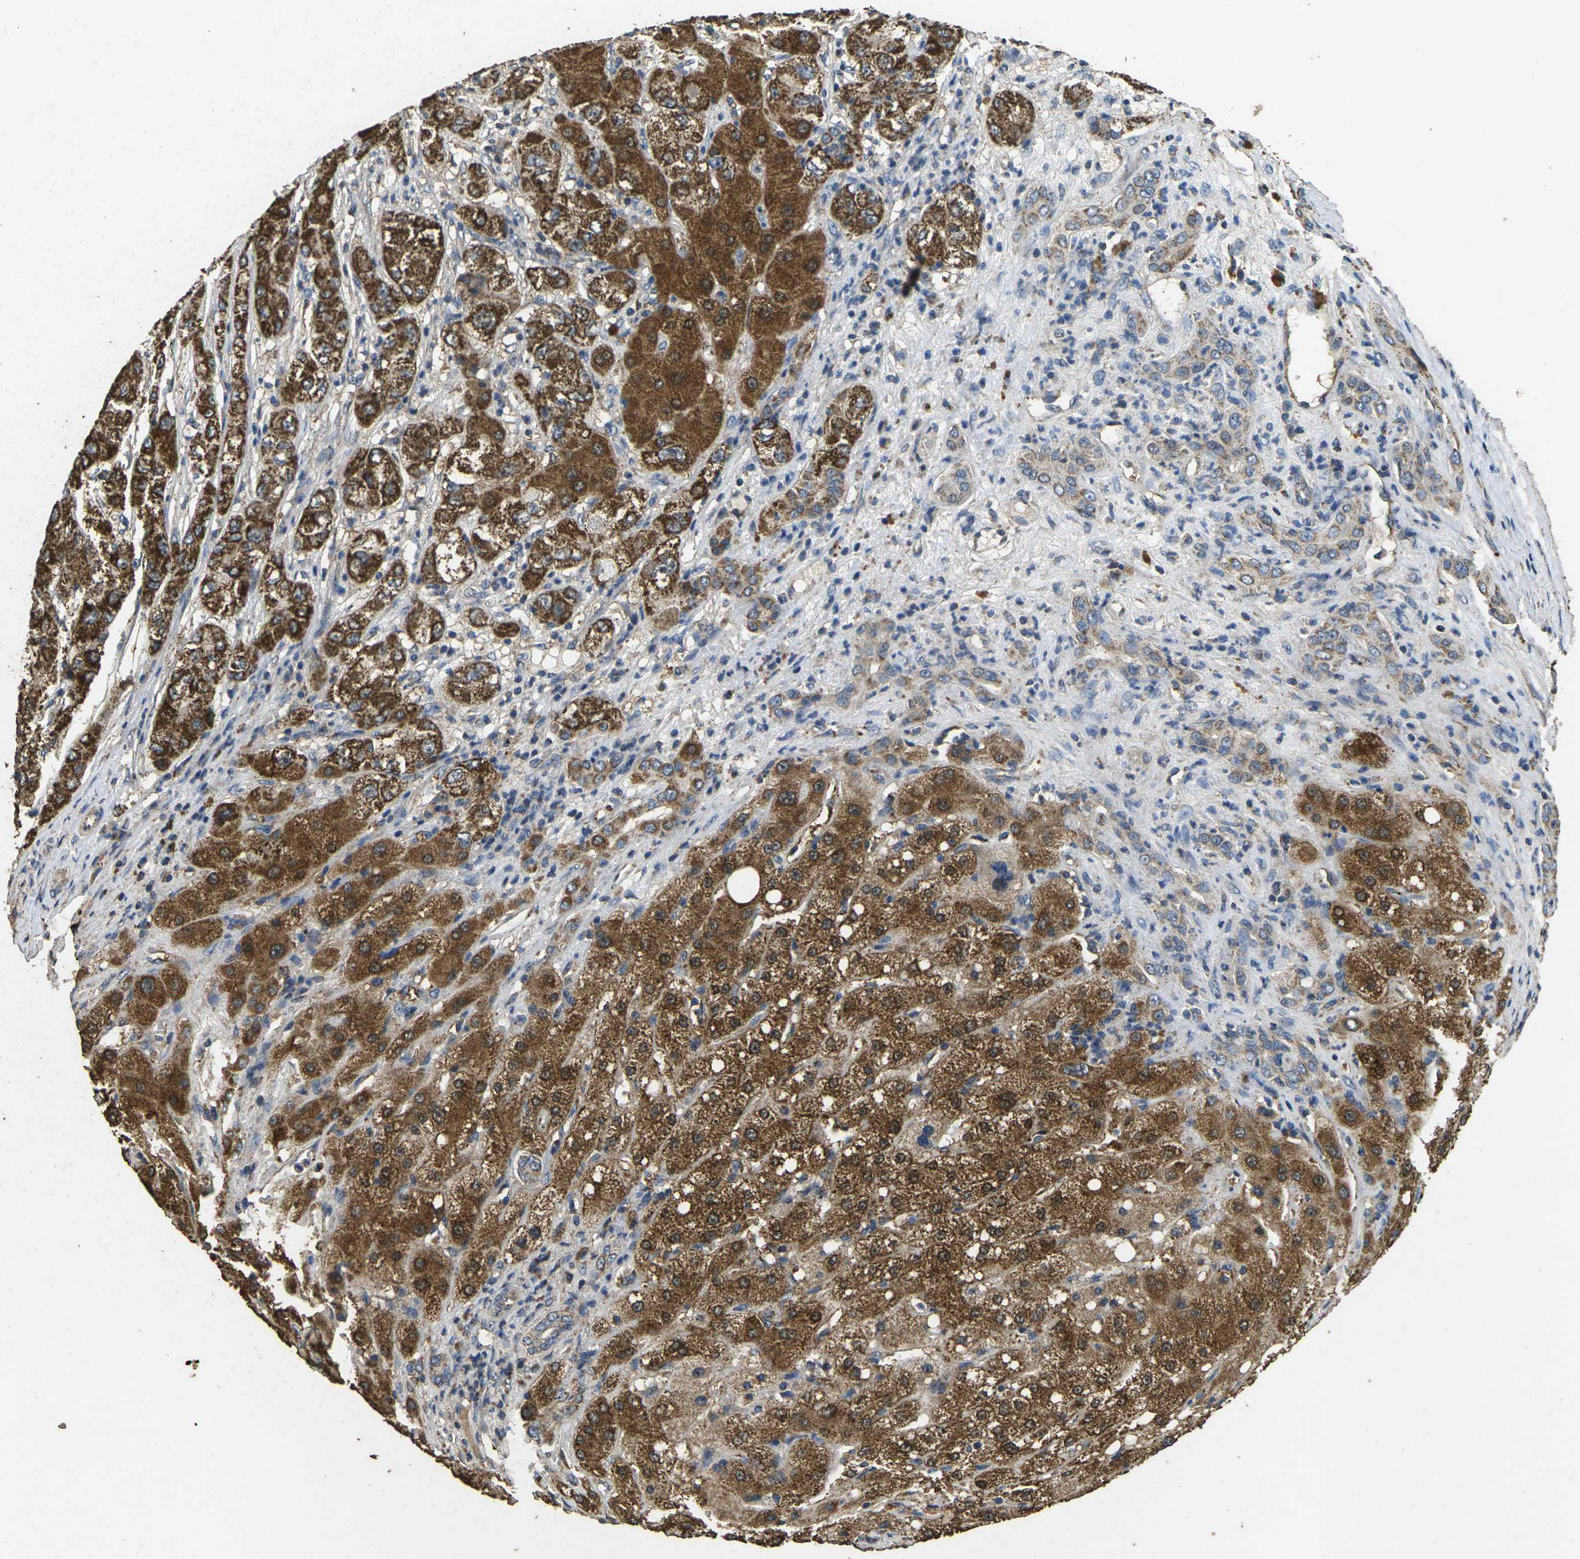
{"staining": {"intensity": "moderate", "quantity": ">75%", "location": "cytoplasmic/membranous"}, "tissue": "liver cancer", "cell_type": "Tumor cells", "image_type": "cancer", "snomed": [{"axis": "morphology", "description": "Carcinoma, Hepatocellular, NOS"}, {"axis": "topography", "description": "Liver"}], "caption": "Immunohistochemical staining of liver hepatocellular carcinoma demonstrates medium levels of moderate cytoplasmic/membranous positivity in about >75% of tumor cells.", "gene": "MAPK11", "patient": {"sex": "male", "age": 80}}